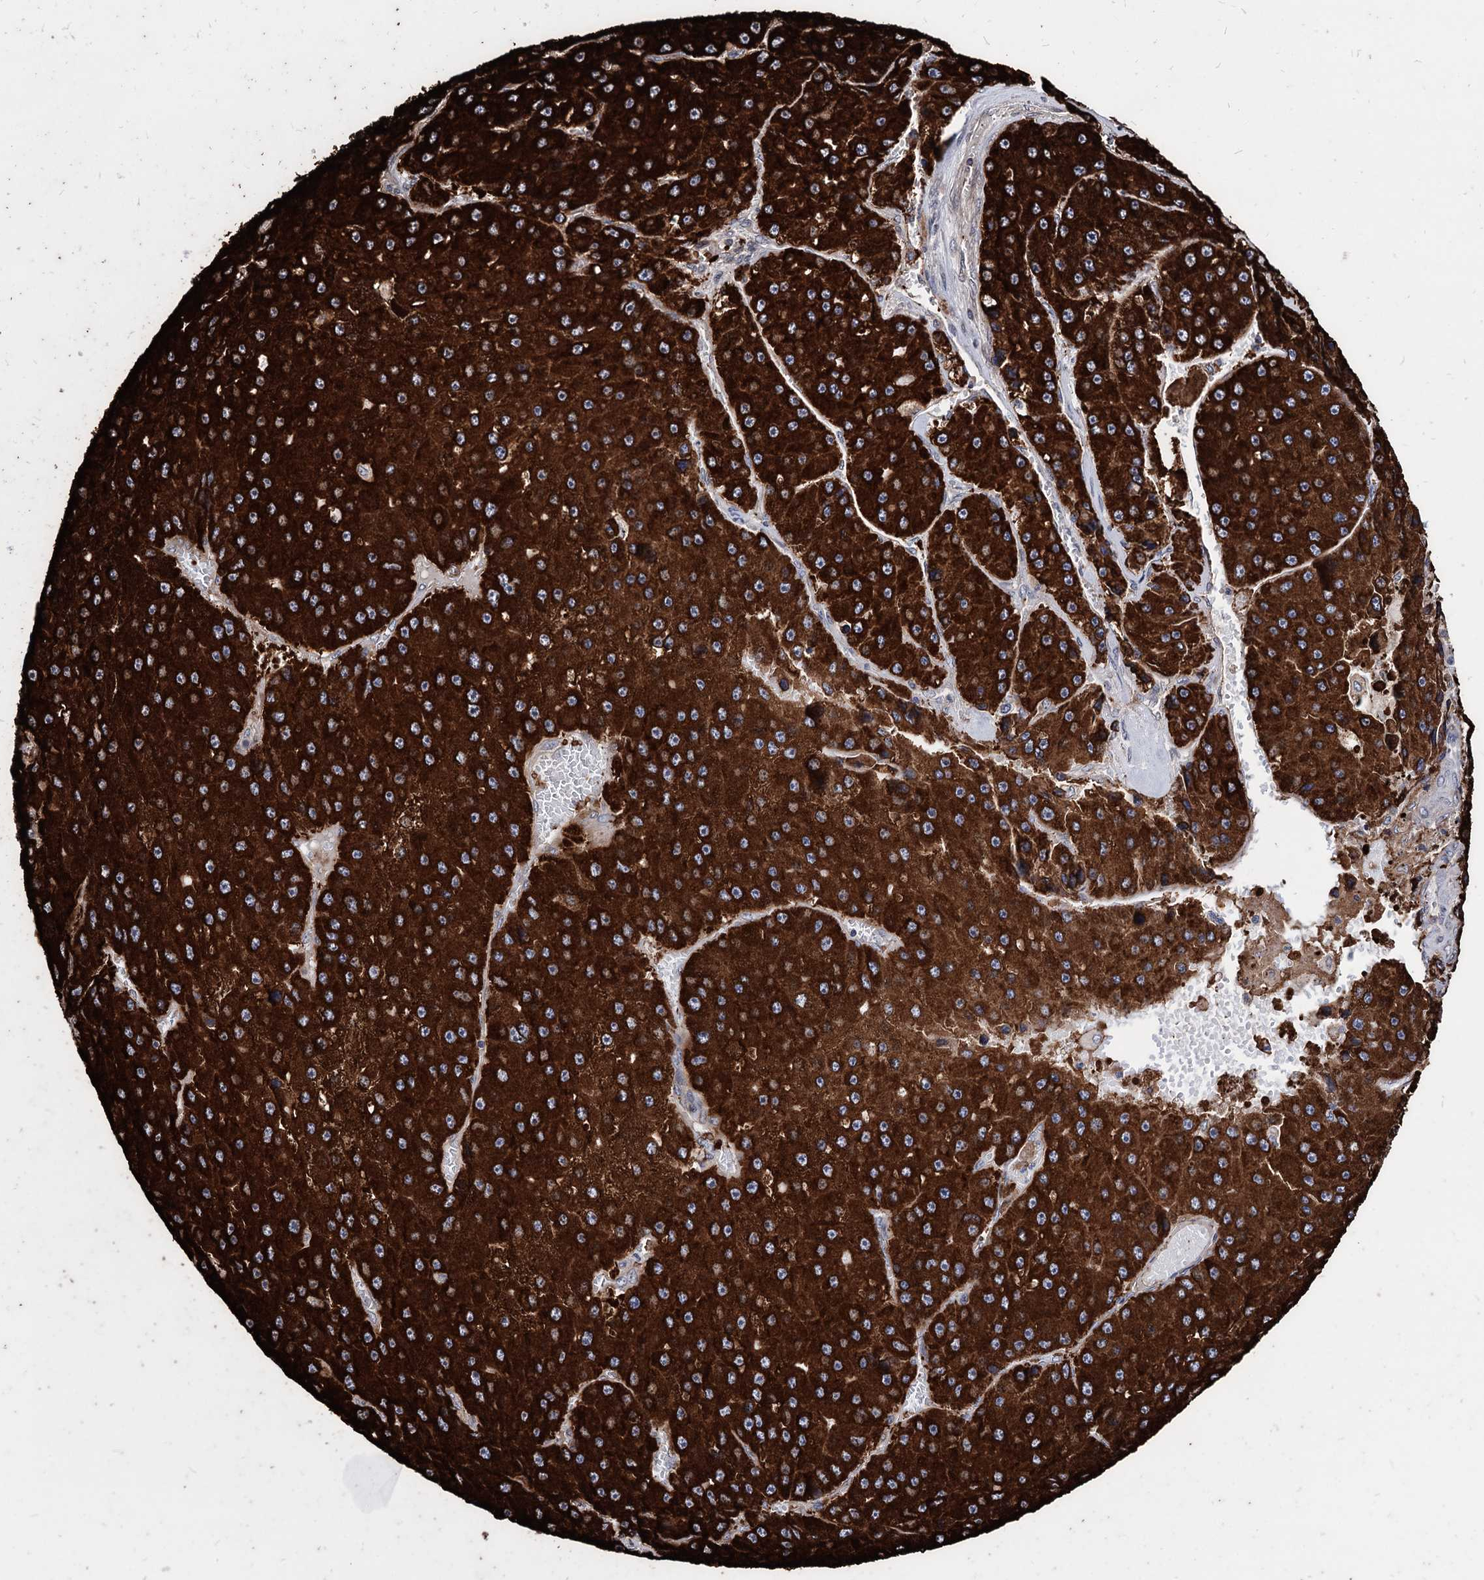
{"staining": {"intensity": "strong", "quantity": ">75%", "location": "cytoplasmic/membranous"}, "tissue": "liver cancer", "cell_type": "Tumor cells", "image_type": "cancer", "snomed": [{"axis": "morphology", "description": "Carcinoma, Hepatocellular, NOS"}, {"axis": "topography", "description": "Liver"}], "caption": "Protein expression analysis of human liver hepatocellular carcinoma reveals strong cytoplasmic/membranous expression in approximately >75% of tumor cells.", "gene": "ANKRD12", "patient": {"sex": "female", "age": 73}}